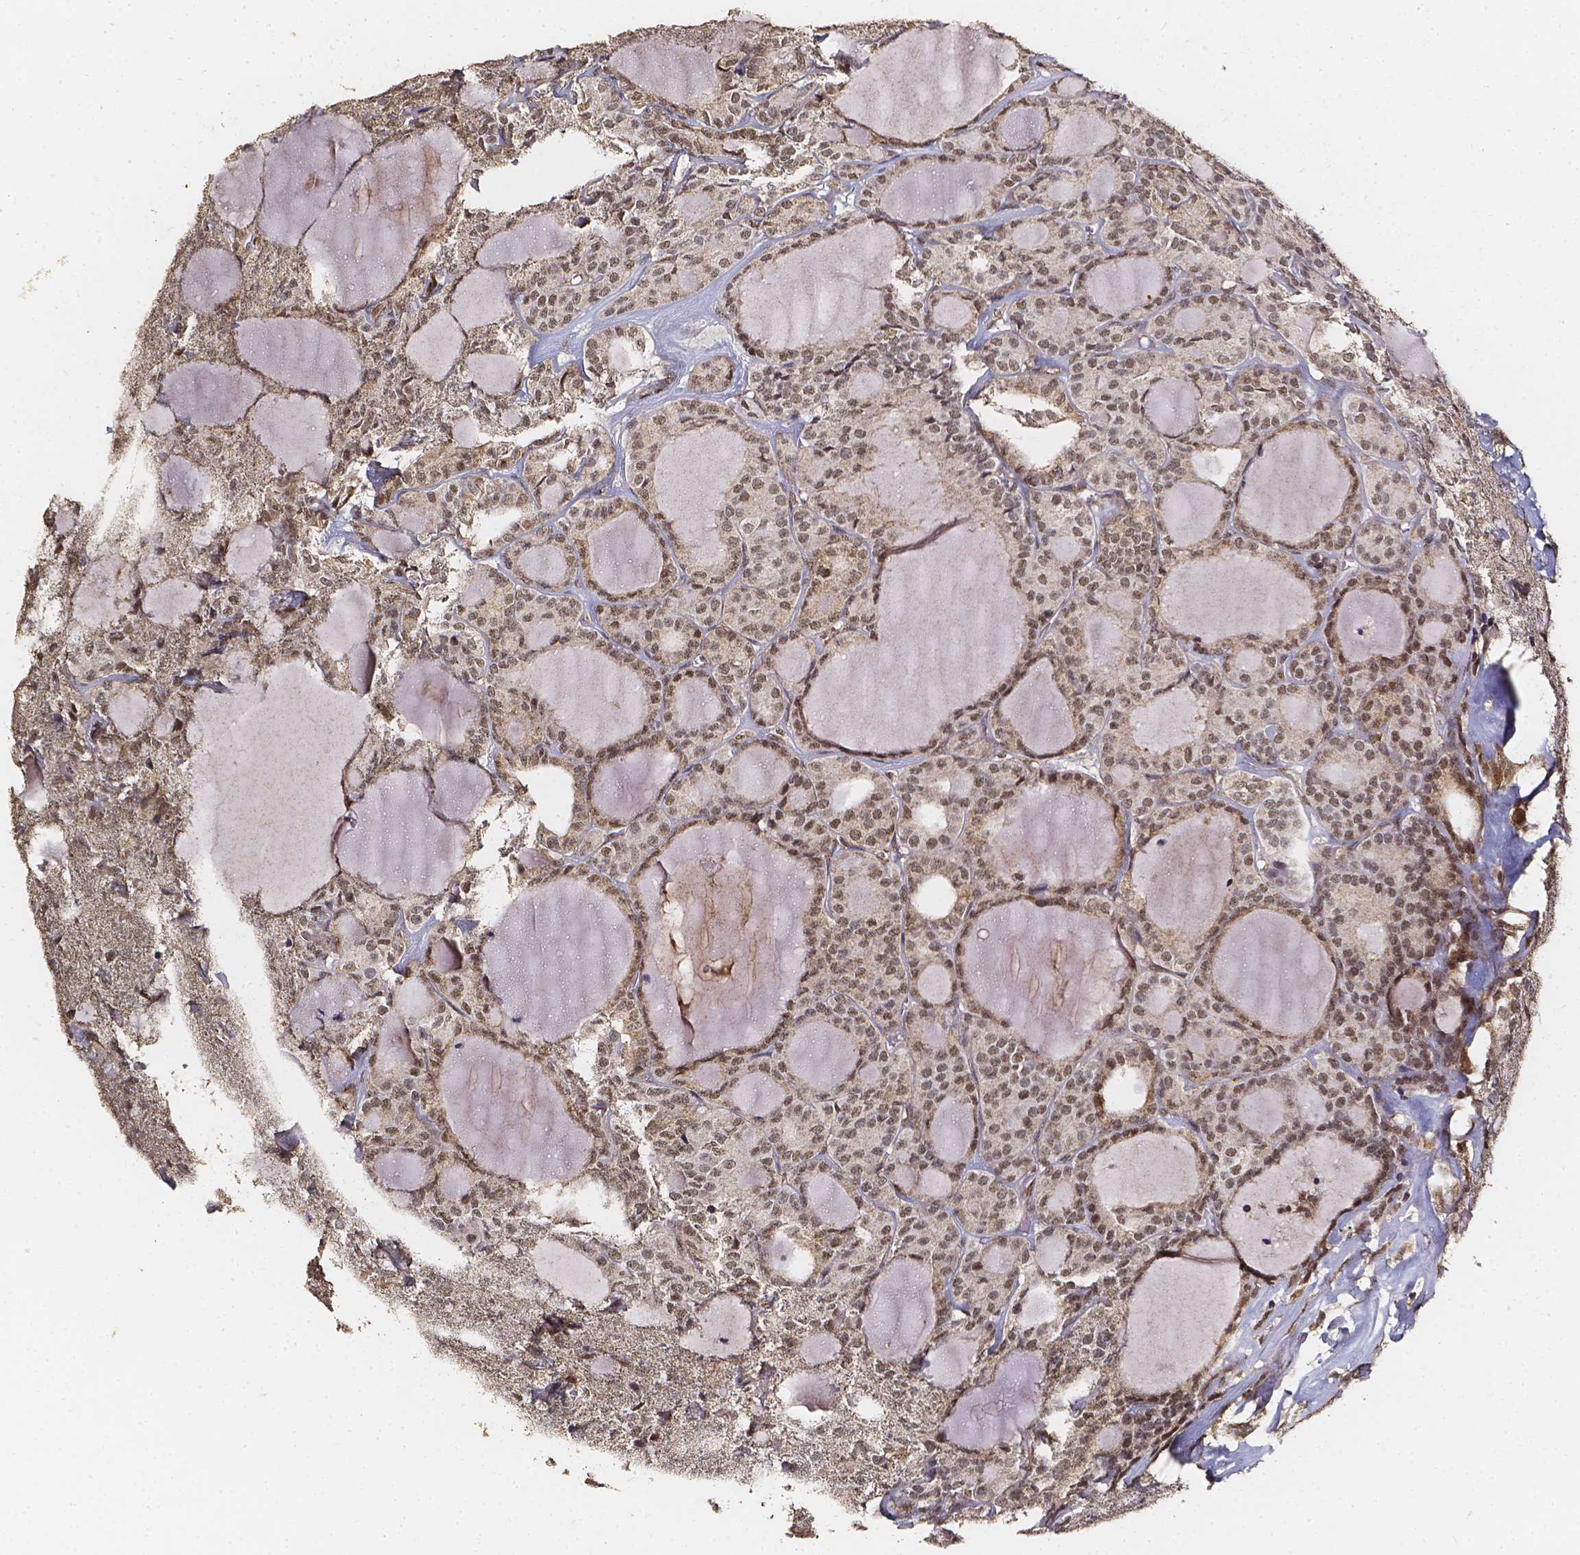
{"staining": {"intensity": "moderate", "quantity": ">75%", "location": "nuclear"}, "tissue": "thyroid cancer", "cell_type": "Tumor cells", "image_type": "cancer", "snomed": [{"axis": "morphology", "description": "Follicular adenoma carcinoma, NOS"}, {"axis": "topography", "description": "Thyroid gland"}], "caption": "This is a histology image of immunohistochemistry staining of thyroid cancer, which shows moderate staining in the nuclear of tumor cells.", "gene": "SMN1", "patient": {"sex": "male", "age": 74}}